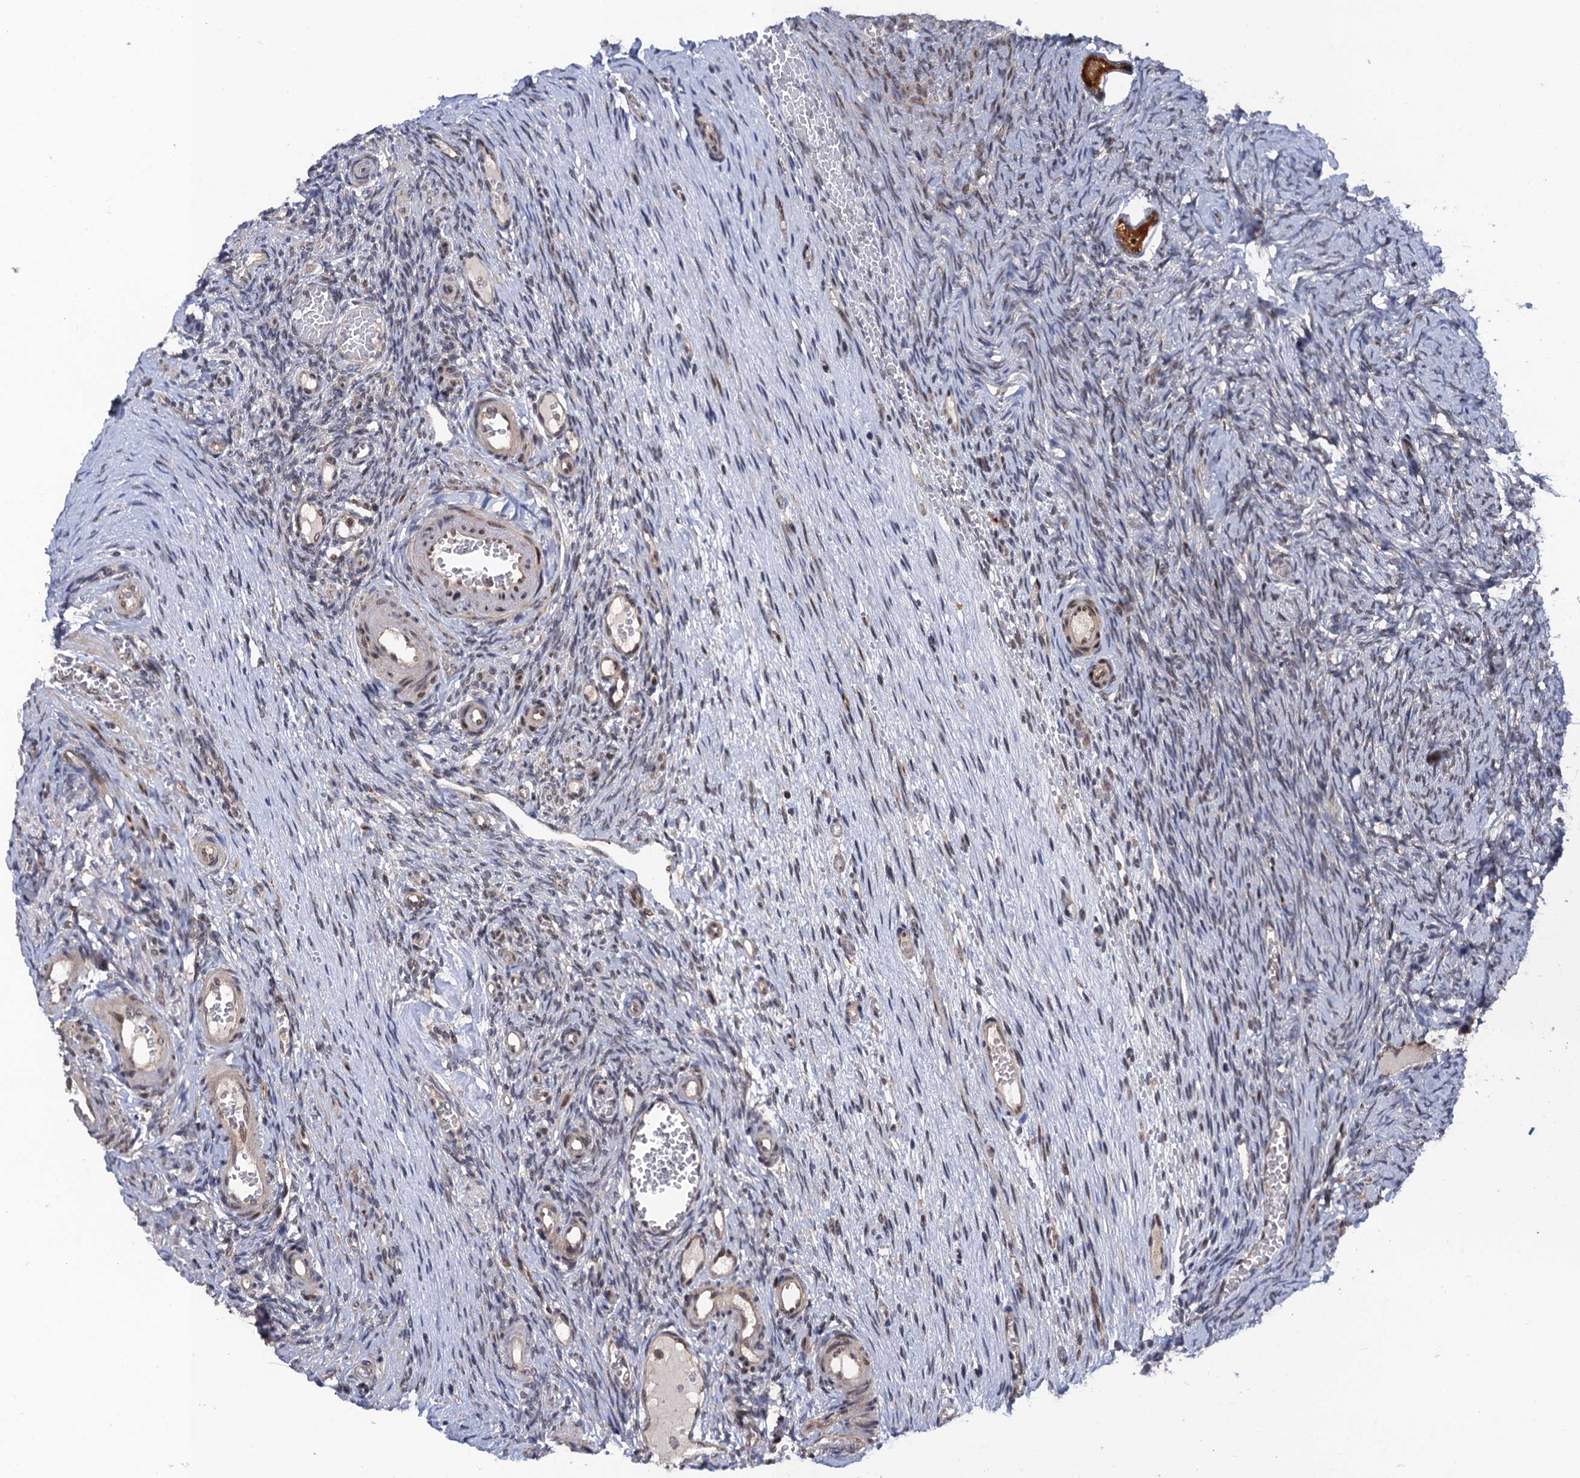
{"staining": {"intensity": "strong", "quantity": ">75%", "location": "cytoplasmic/membranous"}, "tissue": "ovary", "cell_type": "Follicle cells", "image_type": "normal", "snomed": [{"axis": "morphology", "description": "Adenocarcinoma, NOS"}, {"axis": "topography", "description": "Endometrium"}], "caption": "A high amount of strong cytoplasmic/membranous staining is present in approximately >75% of follicle cells in normal ovary. The staining is performed using DAB brown chromogen to label protein expression. The nuclei are counter-stained blue using hematoxylin.", "gene": "ZAR1L", "patient": {"sex": "female", "age": 32}}